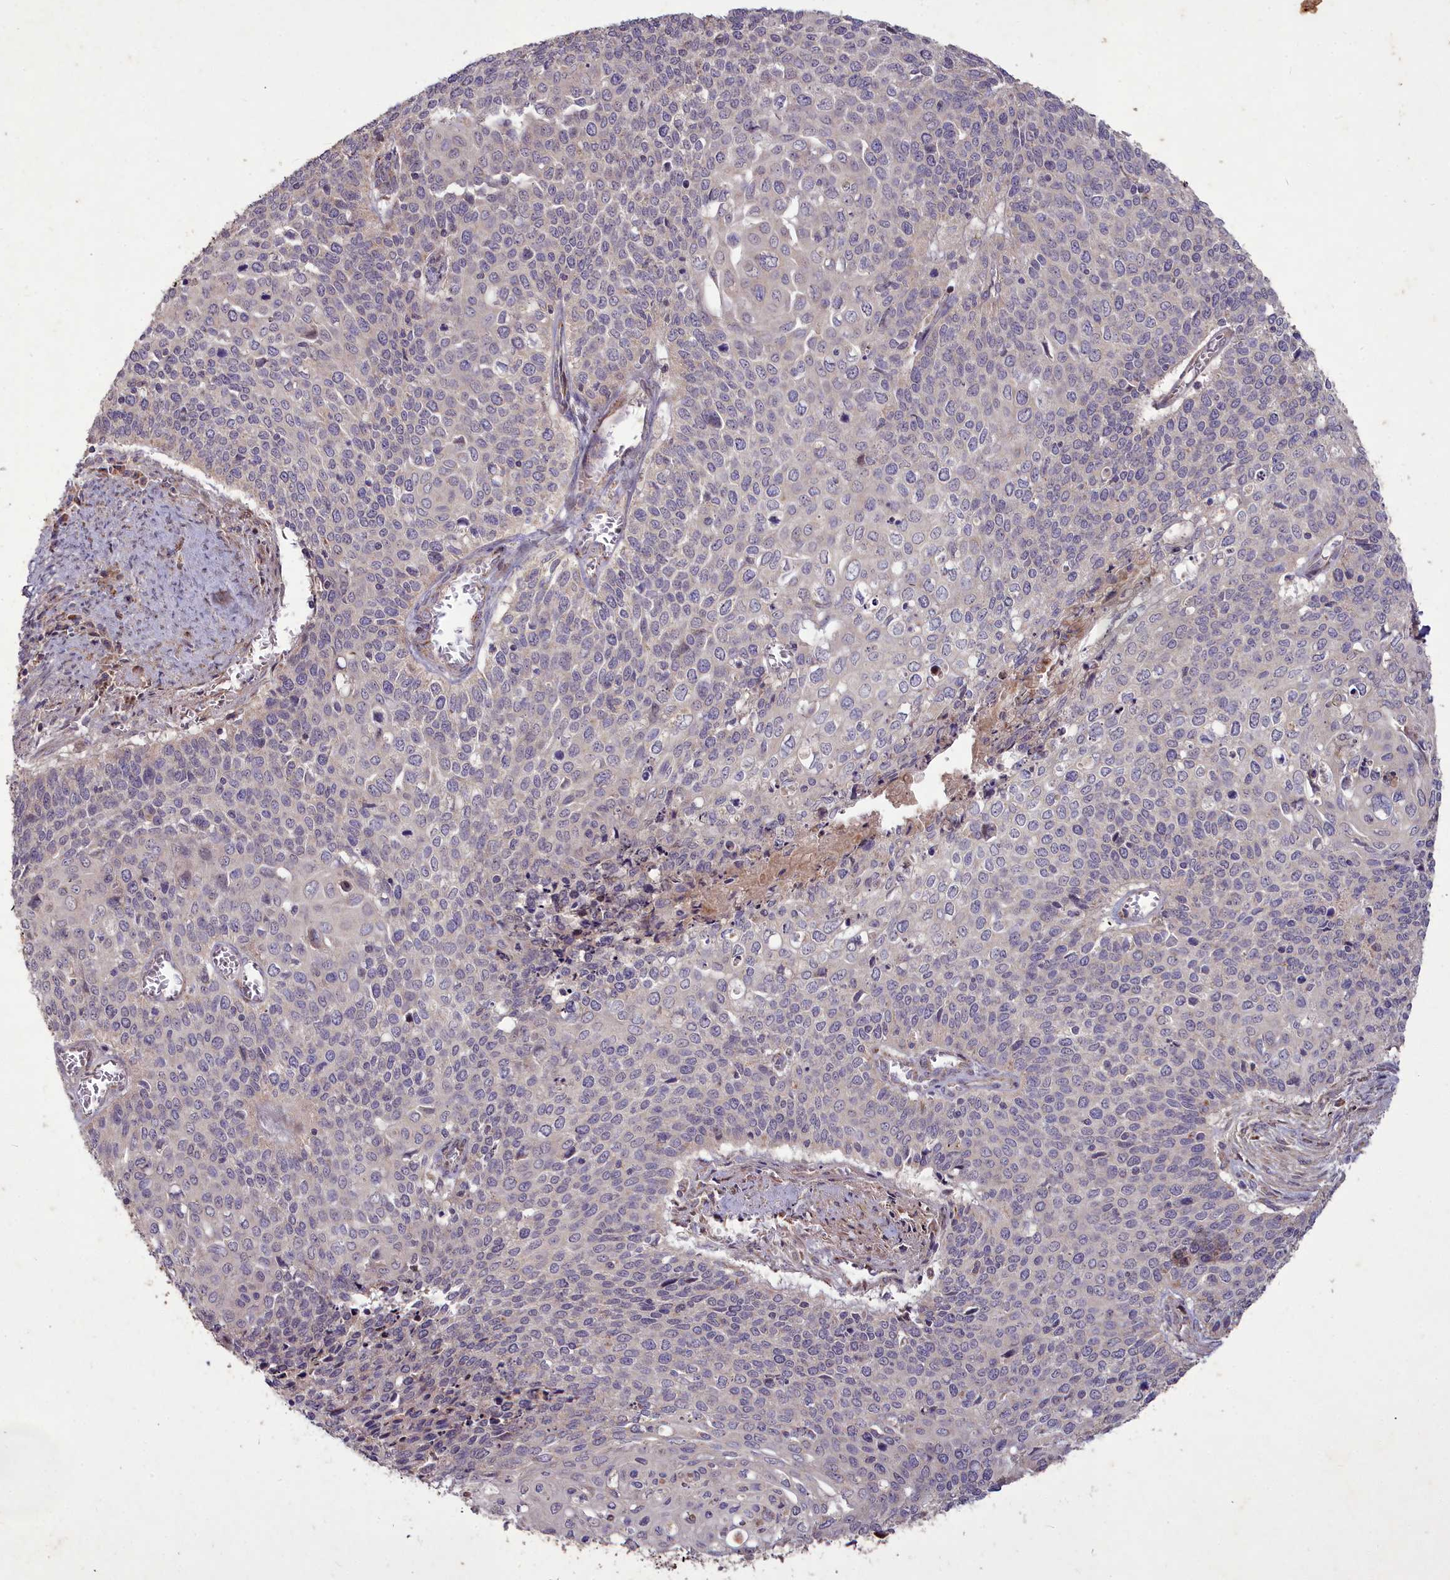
{"staining": {"intensity": "negative", "quantity": "none", "location": "none"}, "tissue": "cervical cancer", "cell_type": "Tumor cells", "image_type": "cancer", "snomed": [{"axis": "morphology", "description": "Squamous cell carcinoma, NOS"}, {"axis": "topography", "description": "Cervix"}], "caption": "Immunohistochemistry histopathology image of cervical squamous cell carcinoma stained for a protein (brown), which displays no positivity in tumor cells.", "gene": "COX11", "patient": {"sex": "female", "age": 39}}